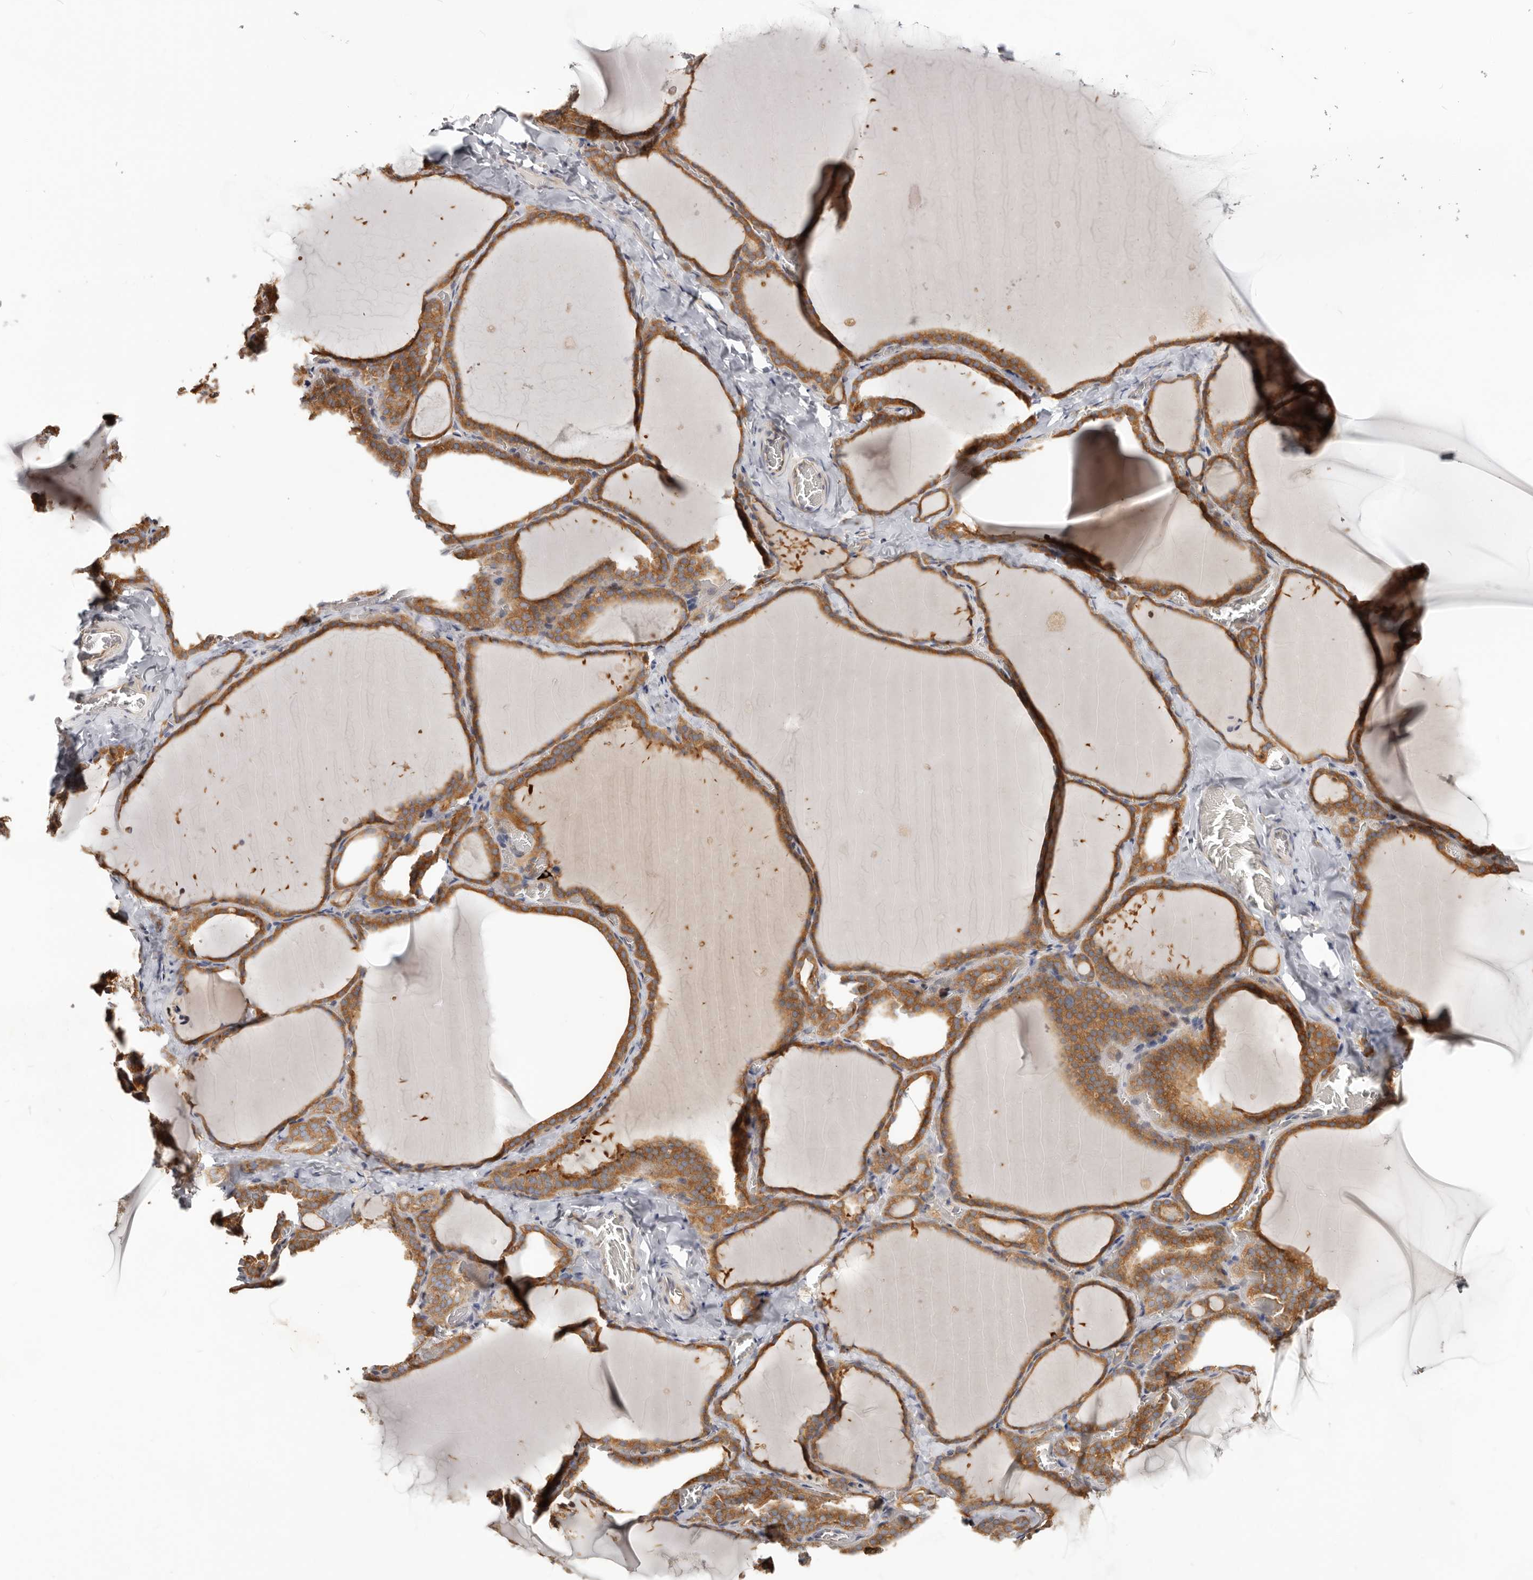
{"staining": {"intensity": "moderate", "quantity": ">75%", "location": "cytoplasmic/membranous"}, "tissue": "thyroid gland", "cell_type": "Glandular cells", "image_type": "normal", "snomed": [{"axis": "morphology", "description": "Normal tissue, NOS"}, {"axis": "topography", "description": "Thyroid gland"}], "caption": "Protein staining of benign thyroid gland shows moderate cytoplasmic/membranous positivity in approximately >75% of glandular cells. The protein is stained brown, and the nuclei are stained in blue (DAB (3,3'-diaminobenzidine) IHC with brightfield microscopy, high magnification).", "gene": "EPRS1", "patient": {"sex": "female", "age": 22}}